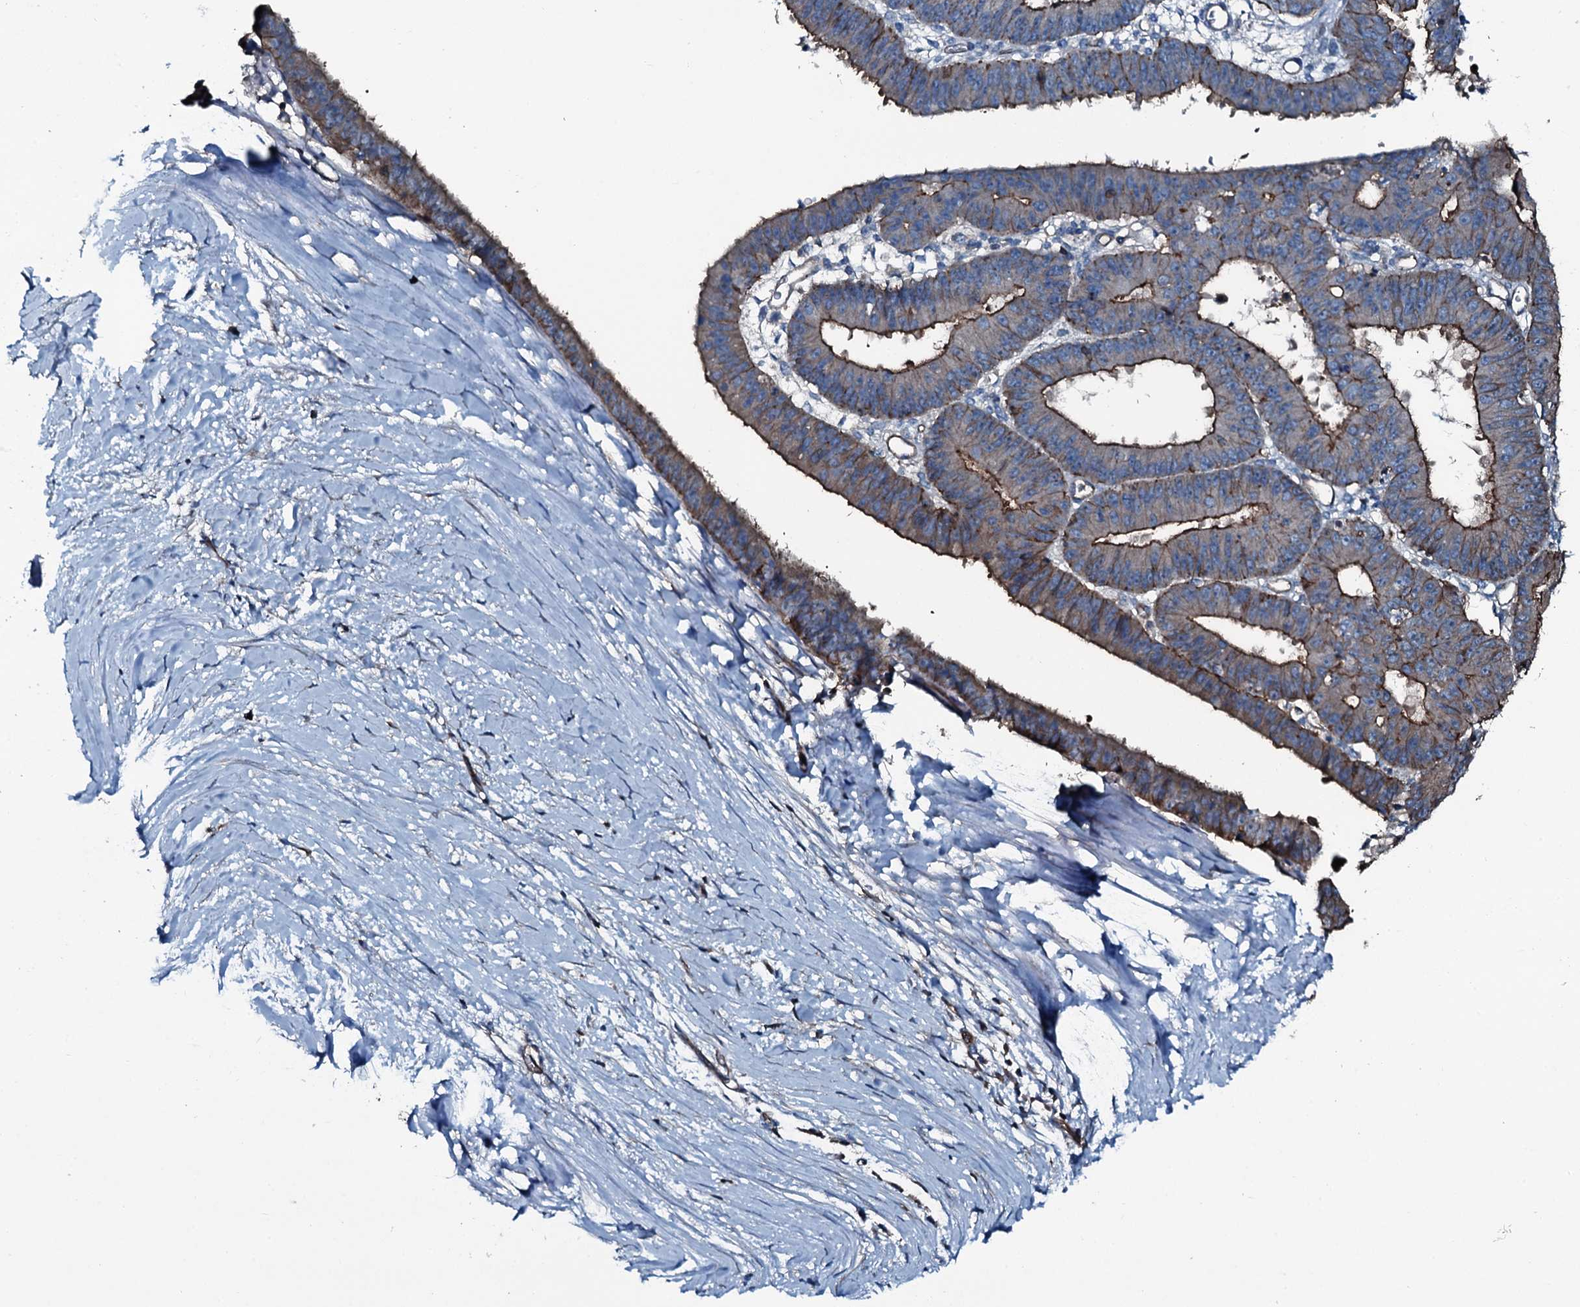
{"staining": {"intensity": "moderate", "quantity": ">75%", "location": "cytoplasmic/membranous"}, "tissue": "ovarian cancer", "cell_type": "Tumor cells", "image_type": "cancer", "snomed": [{"axis": "morphology", "description": "Carcinoma, endometroid"}, {"axis": "topography", "description": "Appendix"}, {"axis": "topography", "description": "Ovary"}], "caption": "The image exhibits immunohistochemical staining of endometroid carcinoma (ovarian). There is moderate cytoplasmic/membranous staining is seen in about >75% of tumor cells.", "gene": "SLC25A38", "patient": {"sex": "female", "age": 42}}